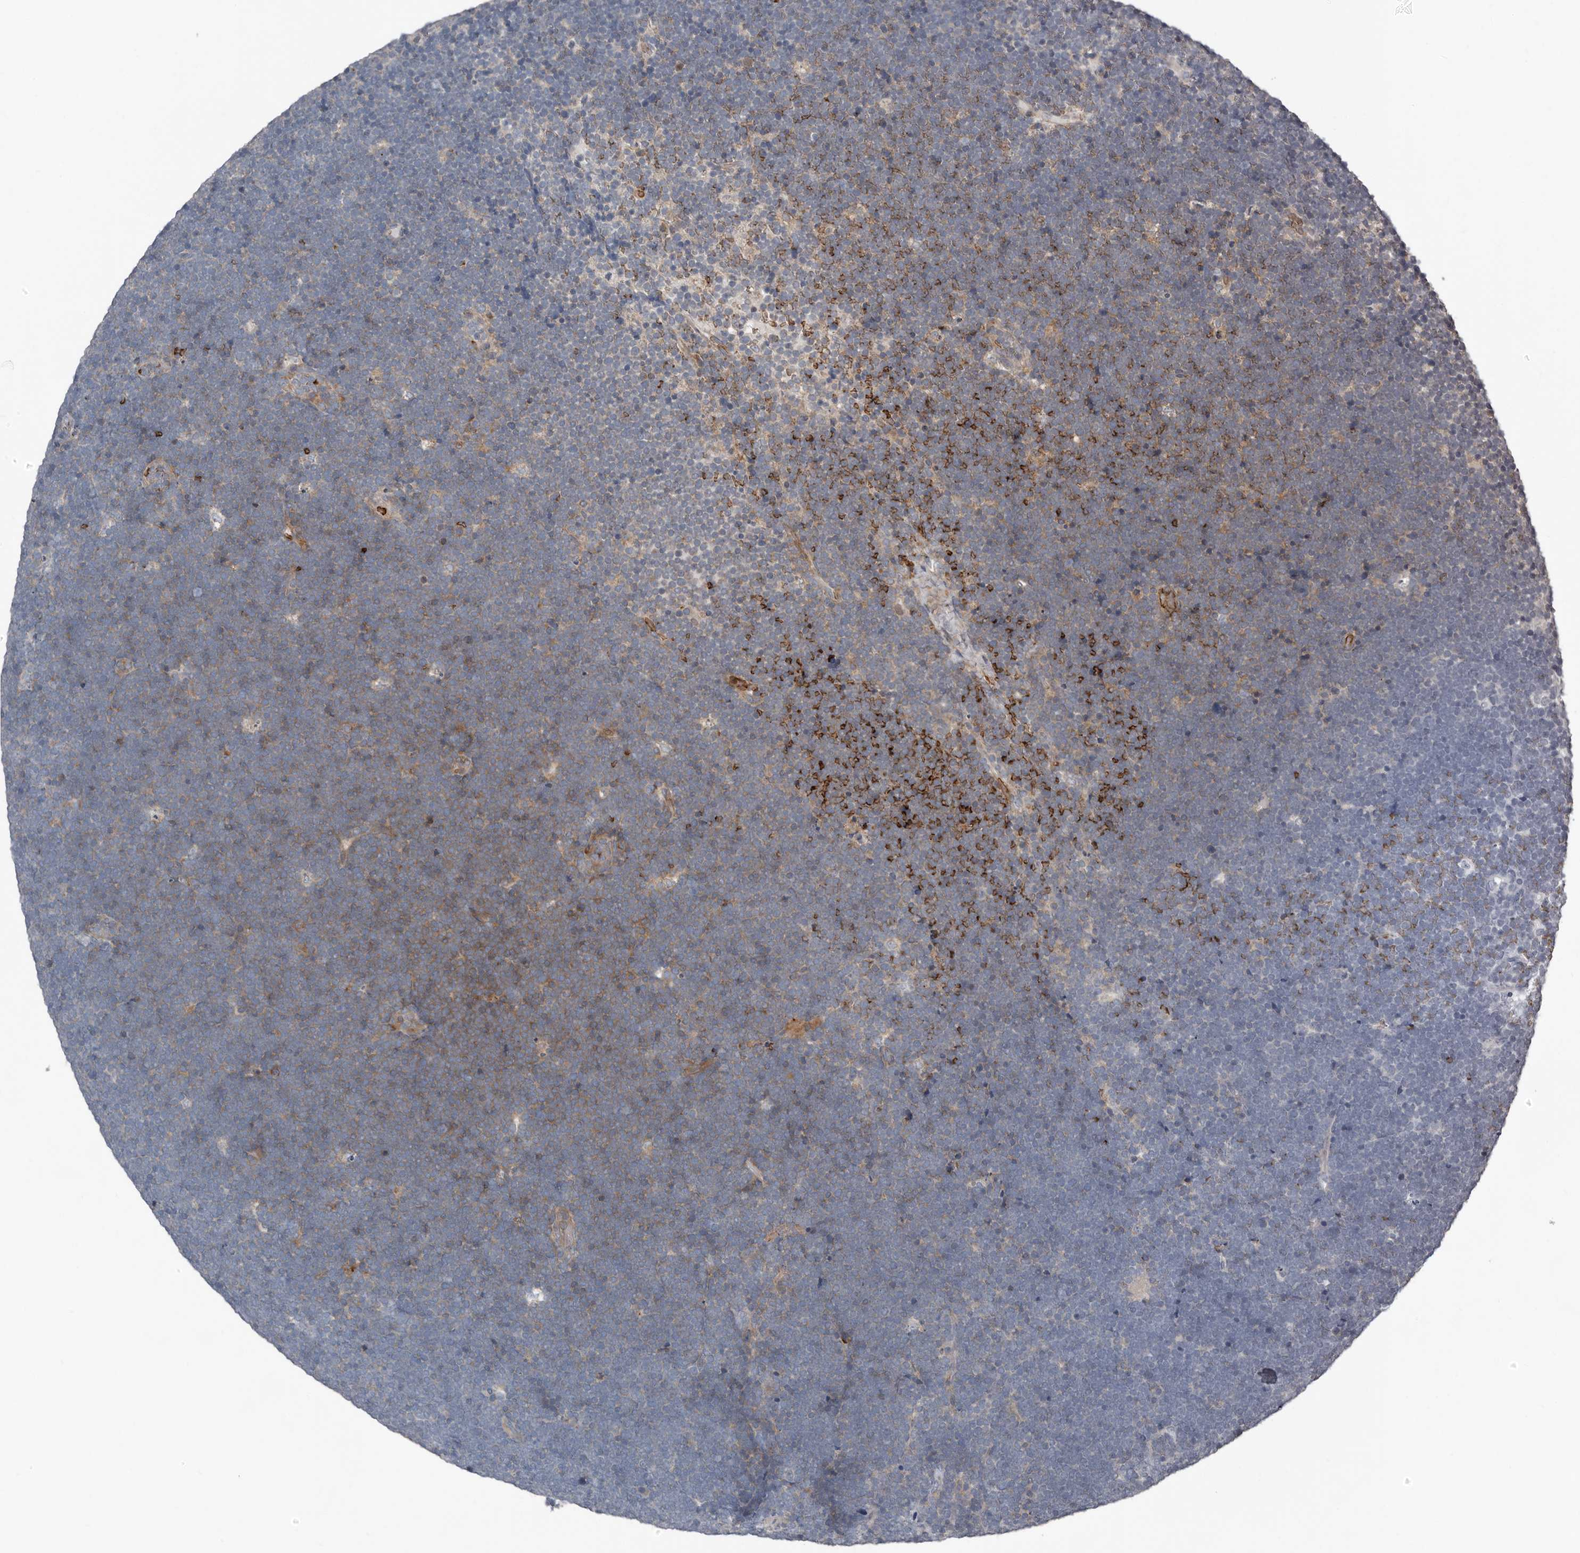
{"staining": {"intensity": "moderate", "quantity": "<25%", "location": "cytoplasmic/membranous"}, "tissue": "lymphoma", "cell_type": "Tumor cells", "image_type": "cancer", "snomed": [{"axis": "morphology", "description": "Malignant lymphoma, non-Hodgkin's type, High grade"}, {"axis": "topography", "description": "Lymph node"}], "caption": "Approximately <25% of tumor cells in malignant lymphoma, non-Hodgkin's type (high-grade) exhibit moderate cytoplasmic/membranous protein expression as visualized by brown immunohistochemical staining.", "gene": "FBXO31", "patient": {"sex": "male", "age": 13}}